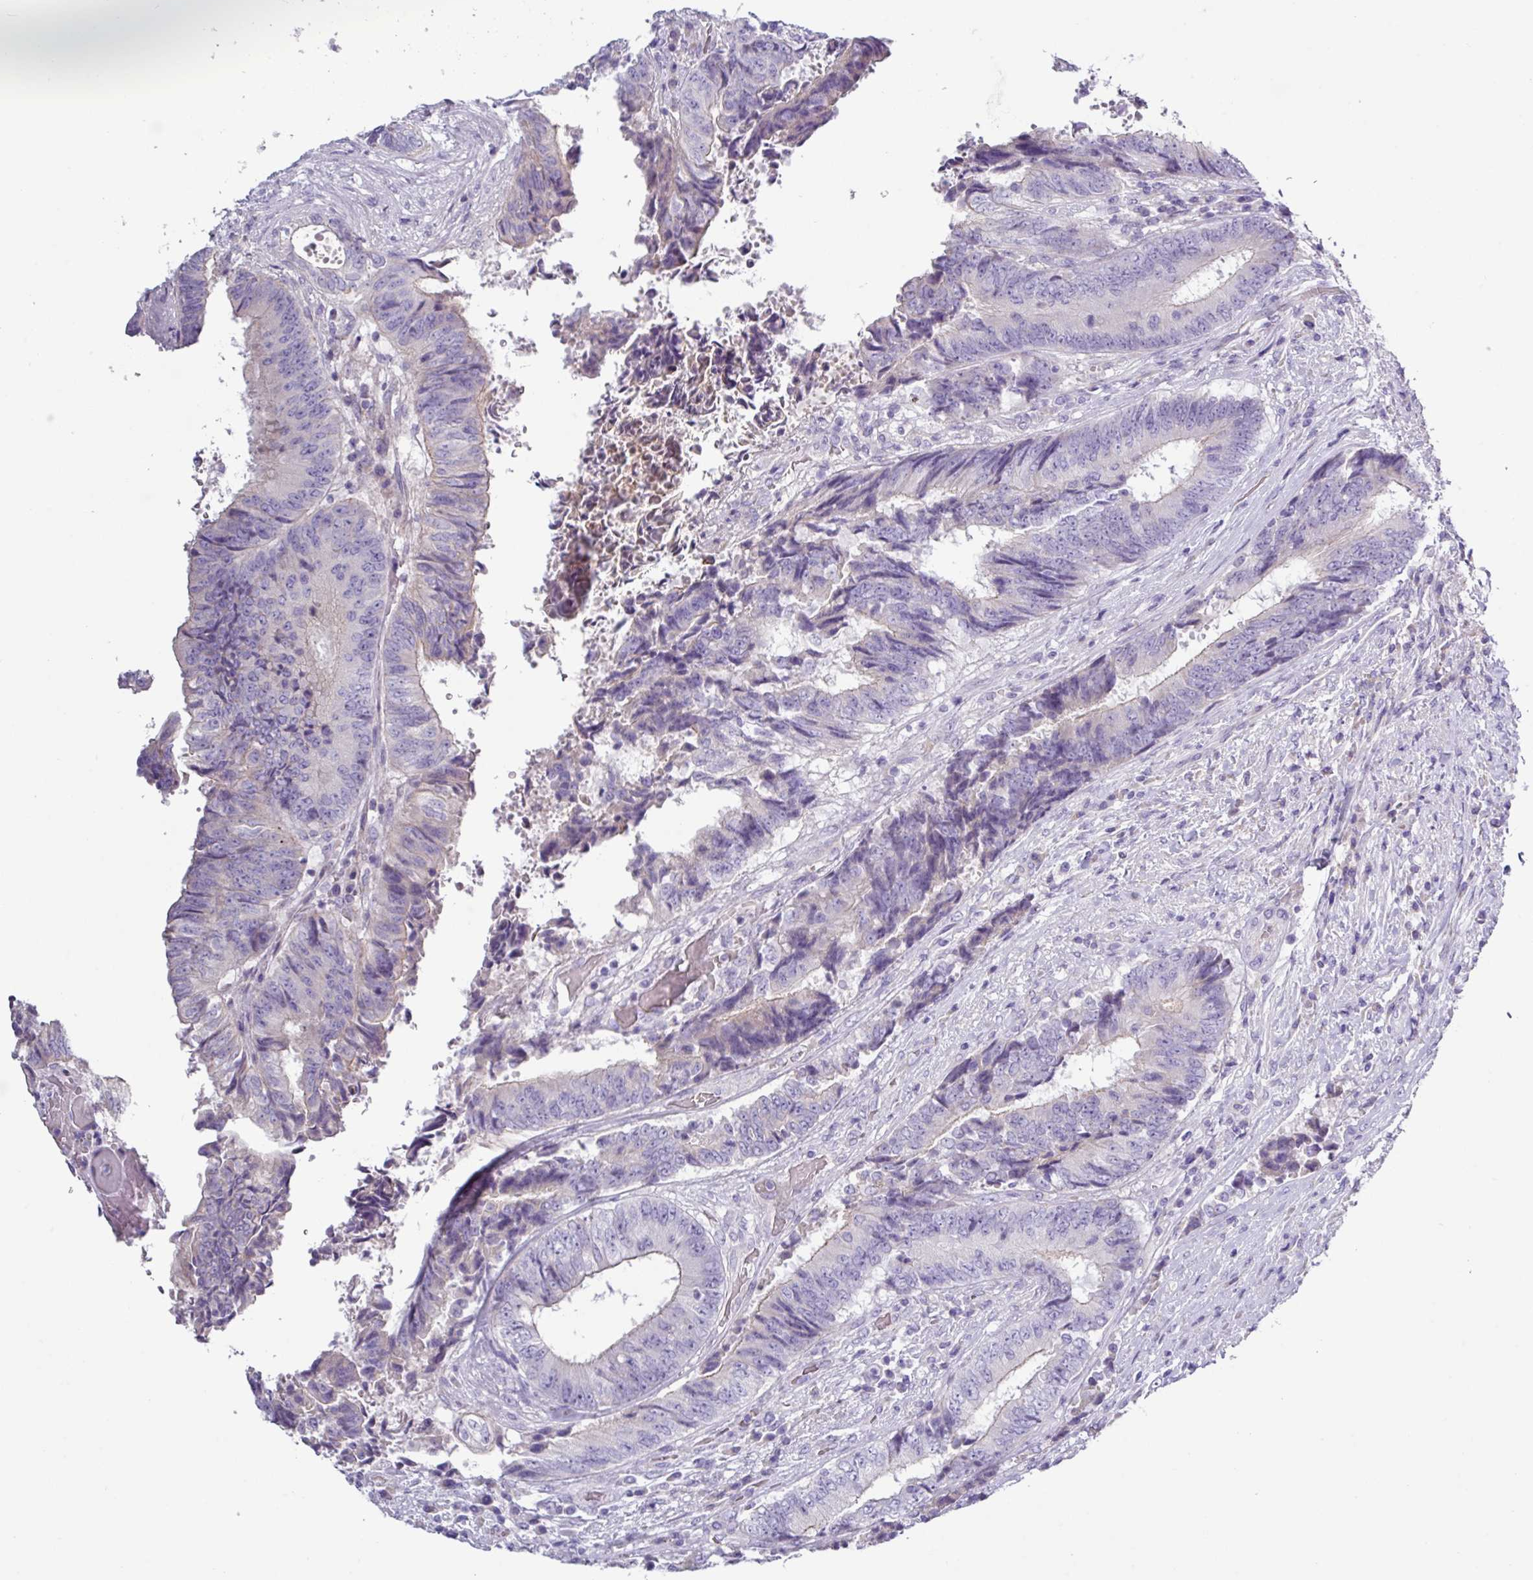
{"staining": {"intensity": "negative", "quantity": "none", "location": "none"}, "tissue": "colorectal cancer", "cell_type": "Tumor cells", "image_type": "cancer", "snomed": [{"axis": "morphology", "description": "Adenocarcinoma, NOS"}, {"axis": "topography", "description": "Rectum"}], "caption": "A micrograph of human adenocarcinoma (colorectal) is negative for staining in tumor cells. (DAB (3,3'-diaminobenzidine) immunohistochemistry visualized using brightfield microscopy, high magnification).", "gene": "RGS16", "patient": {"sex": "male", "age": 72}}